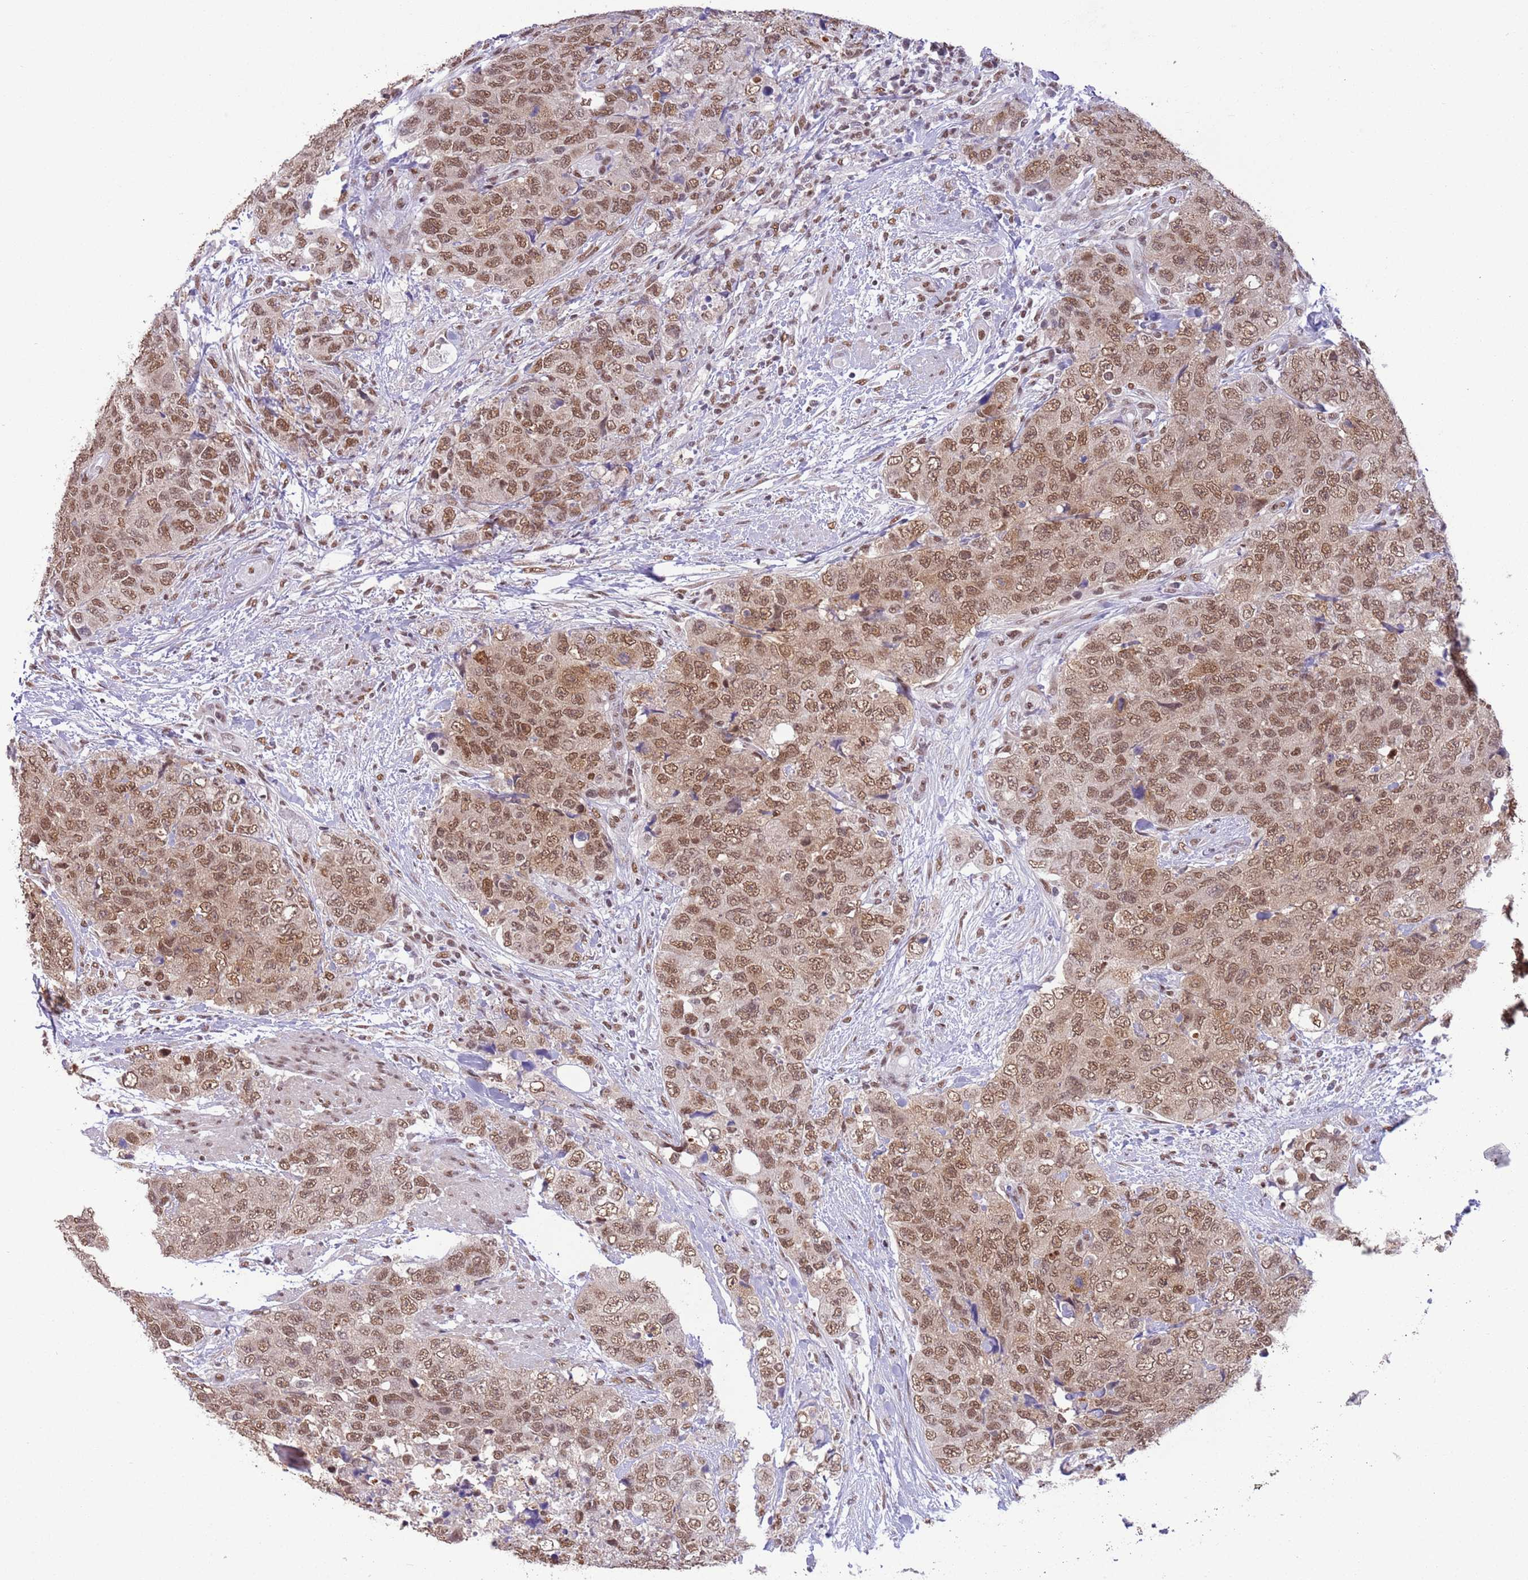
{"staining": {"intensity": "moderate", "quantity": ">75%", "location": "nuclear"}, "tissue": "urothelial cancer", "cell_type": "Tumor cells", "image_type": "cancer", "snomed": [{"axis": "morphology", "description": "Urothelial carcinoma, High grade"}, {"axis": "topography", "description": "Urinary bladder"}], "caption": "Urothelial cancer stained with IHC displays moderate nuclear staining in about >75% of tumor cells.", "gene": "TRIM32", "patient": {"sex": "female", "age": 78}}